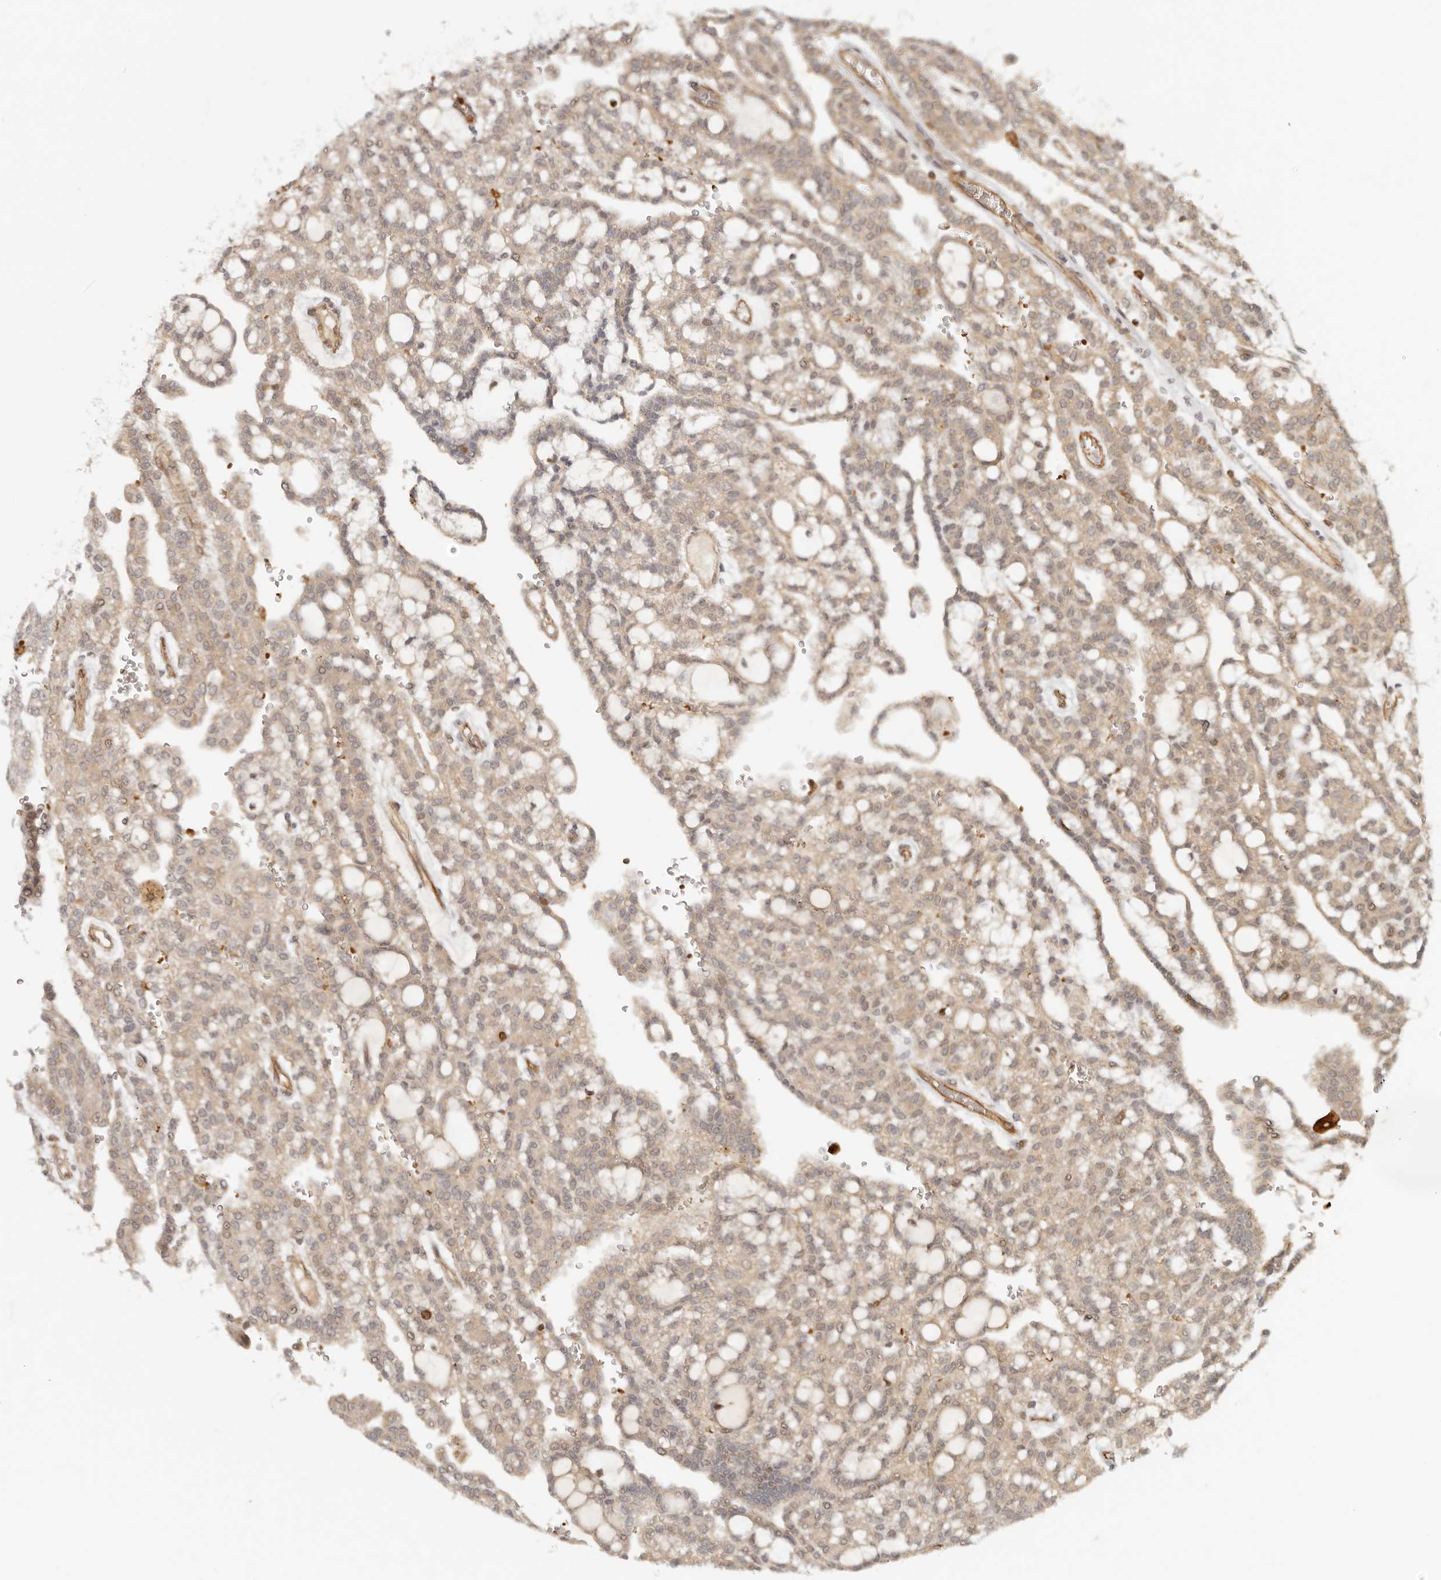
{"staining": {"intensity": "moderate", "quantity": ">75%", "location": "cytoplasmic/membranous"}, "tissue": "renal cancer", "cell_type": "Tumor cells", "image_type": "cancer", "snomed": [{"axis": "morphology", "description": "Adenocarcinoma, NOS"}, {"axis": "topography", "description": "Kidney"}], "caption": "This is a micrograph of IHC staining of adenocarcinoma (renal), which shows moderate expression in the cytoplasmic/membranous of tumor cells.", "gene": "AHDC1", "patient": {"sex": "male", "age": 63}}